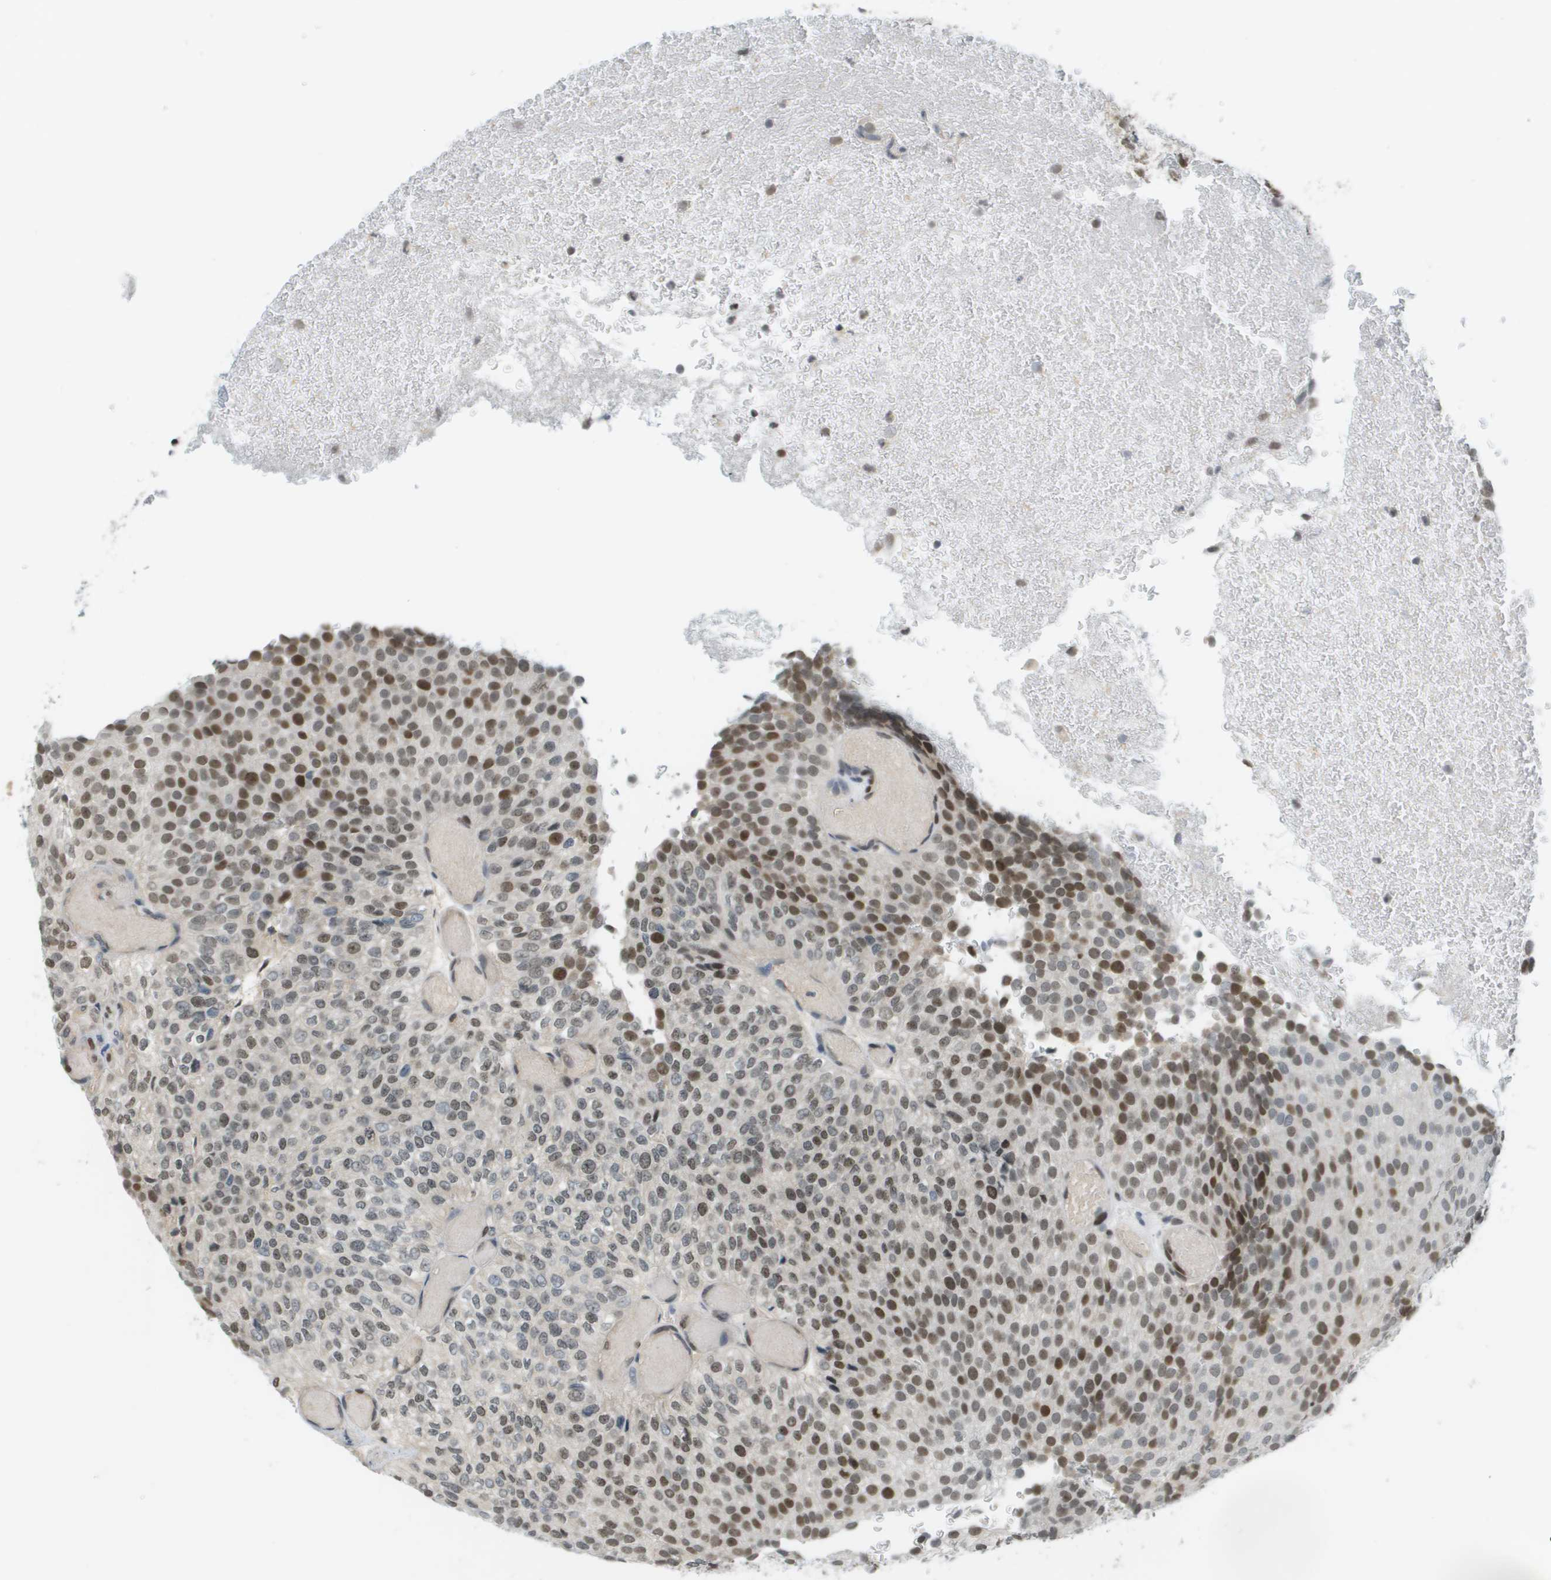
{"staining": {"intensity": "strong", "quantity": "25%-75%", "location": "nuclear"}, "tissue": "urothelial cancer", "cell_type": "Tumor cells", "image_type": "cancer", "snomed": [{"axis": "morphology", "description": "Urothelial carcinoma, Low grade"}, {"axis": "topography", "description": "Urinary bladder"}], "caption": "Immunohistochemistry image of human urothelial cancer stained for a protein (brown), which demonstrates high levels of strong nuclear staining in about 25%-75% of tumor cells.", "gene": "CBX5", "patient": {"sex": "male", "age": 78}}